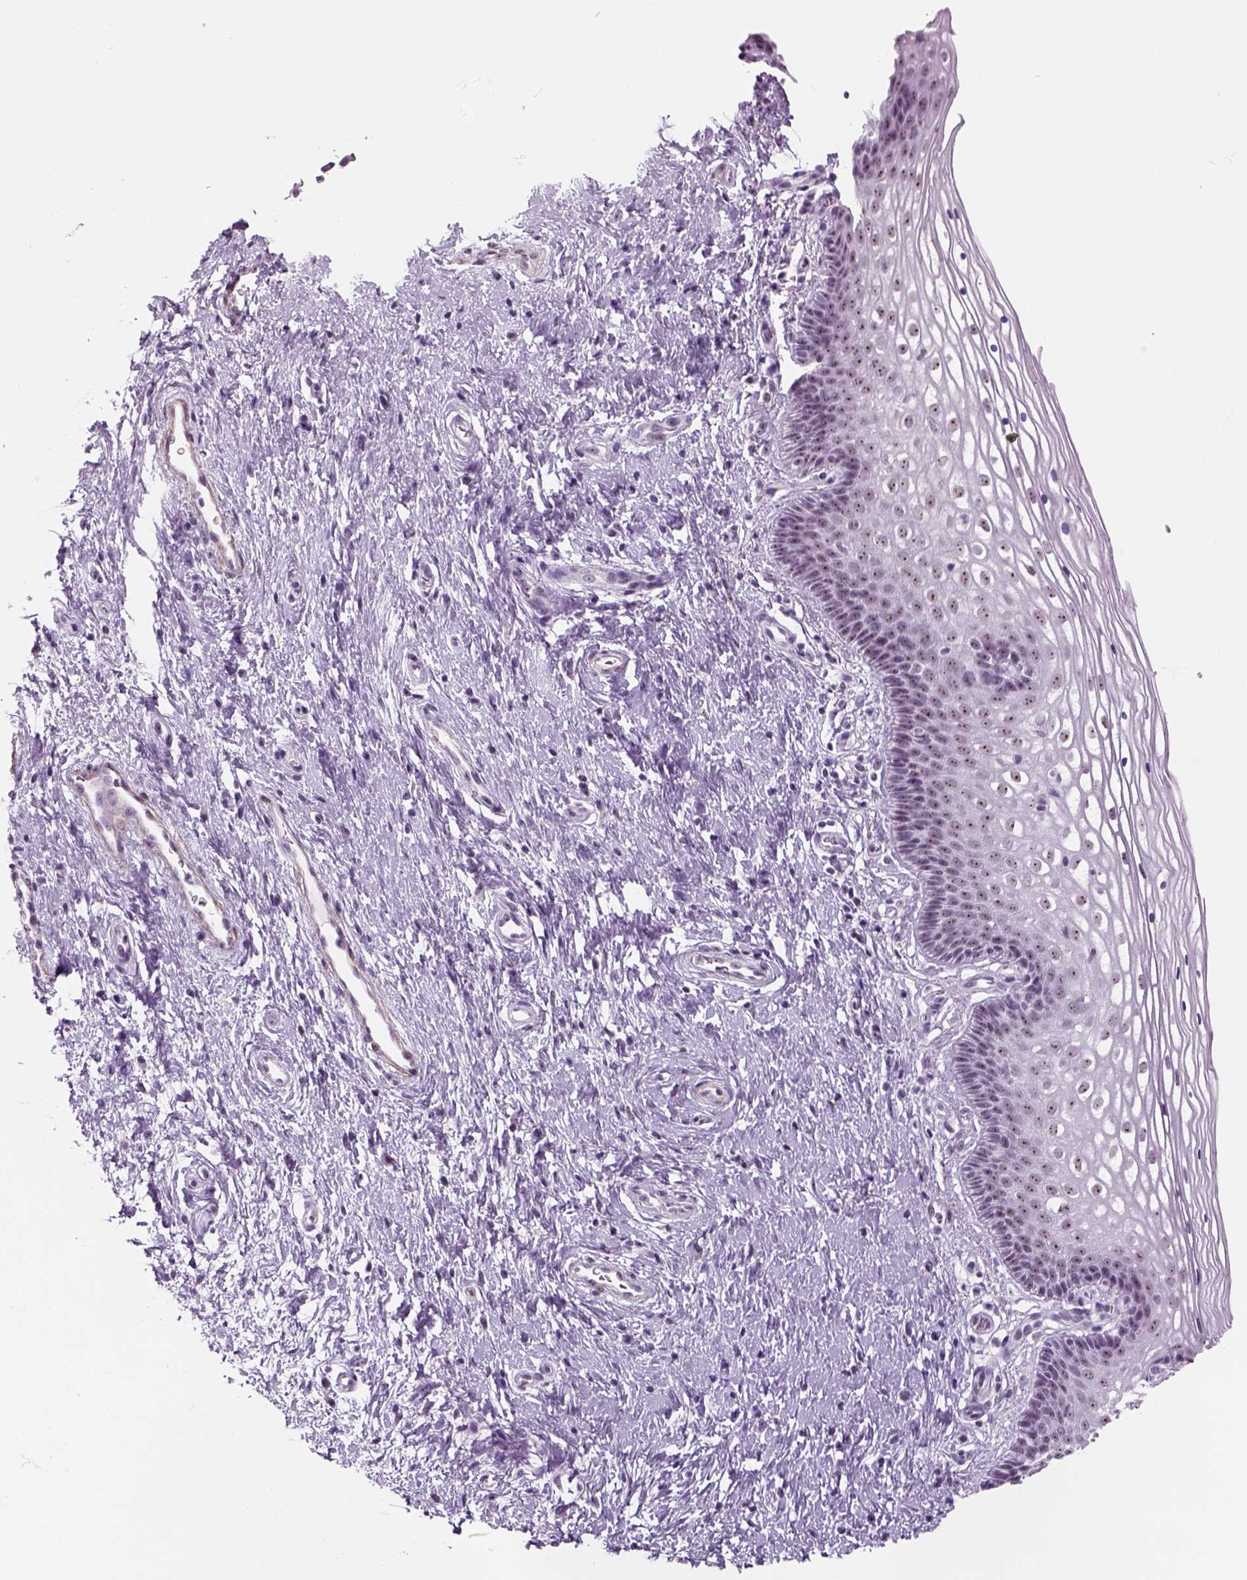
{"staining": {"intensity": "negative", "quantity": "none", "location": "none"}, "tissue": "cervix", "cell_type": "Glandular cells", "image_type": "normal", "snomed": [{"axis": "morphology", "description": "Normal tissue, NOS"}, {"axis": "topography", "description": "Cervix"}], "caption": "DAB immunohistochemical staining of unremarkable cervix displays no significant expression in glandular cells.", "gene": "ZNF865", "patient": {"sex": "female", "age": 34}}